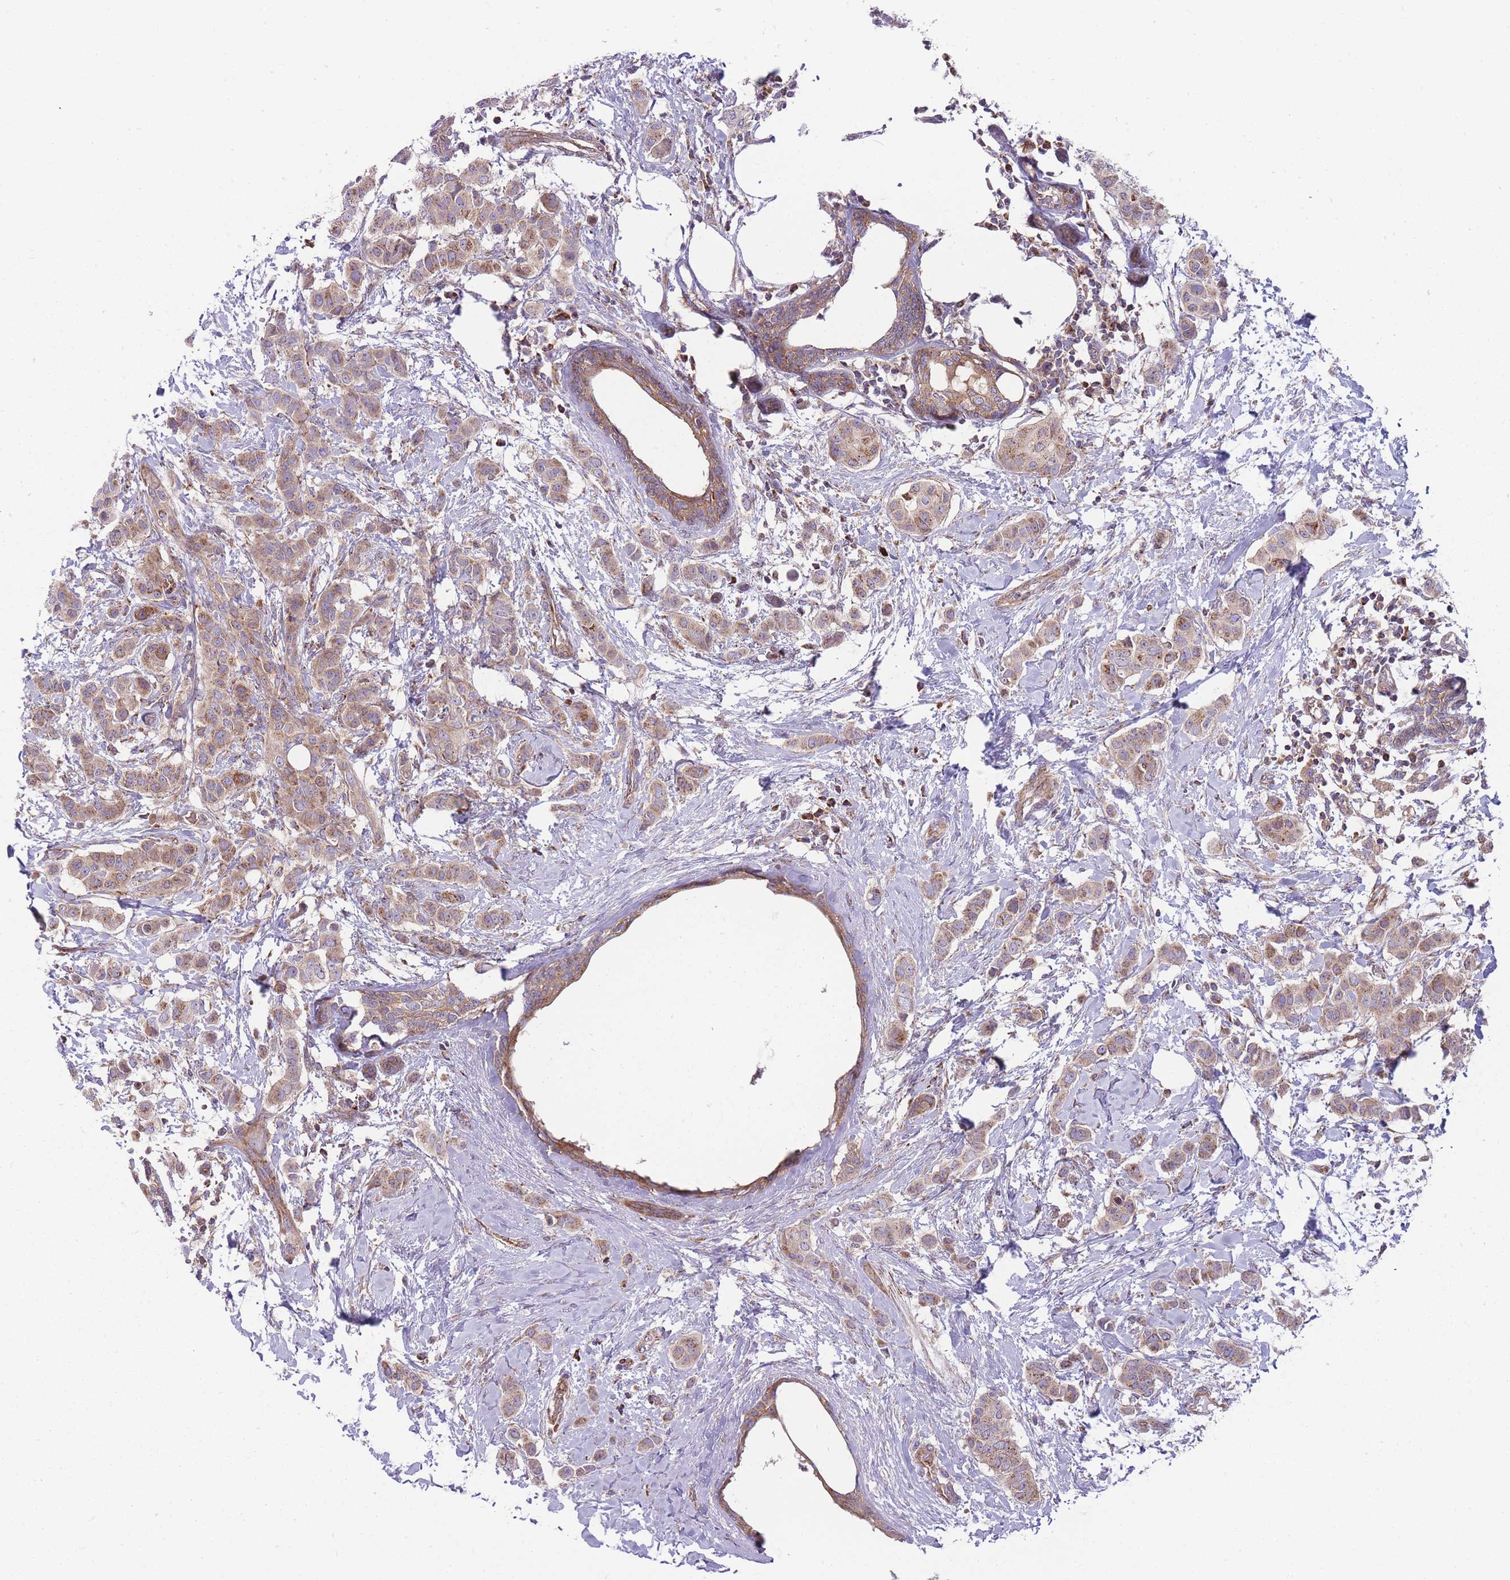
{"staining": {"intensity": "moderate", "quantity": "25%-75%", "location": "cytoplasmic/membranous"}, "tissue": "breast cancer", "cell_type": "Tumor cells", "image_type": "cancer", "snomed": [{"axis": "morphology", "description": "Duct carcinoma"}, {"axis": "topography", "description": "Breast"}], "caption": "Tumor cells exhibit medium levels of moderate cytoplasmic/membranous staining in approximately 25%-75% of cells in human breast cancer (intraductal carcinoma).", "gene": "ANKRD10", "patient": {"sex": "female", "age": 40}}